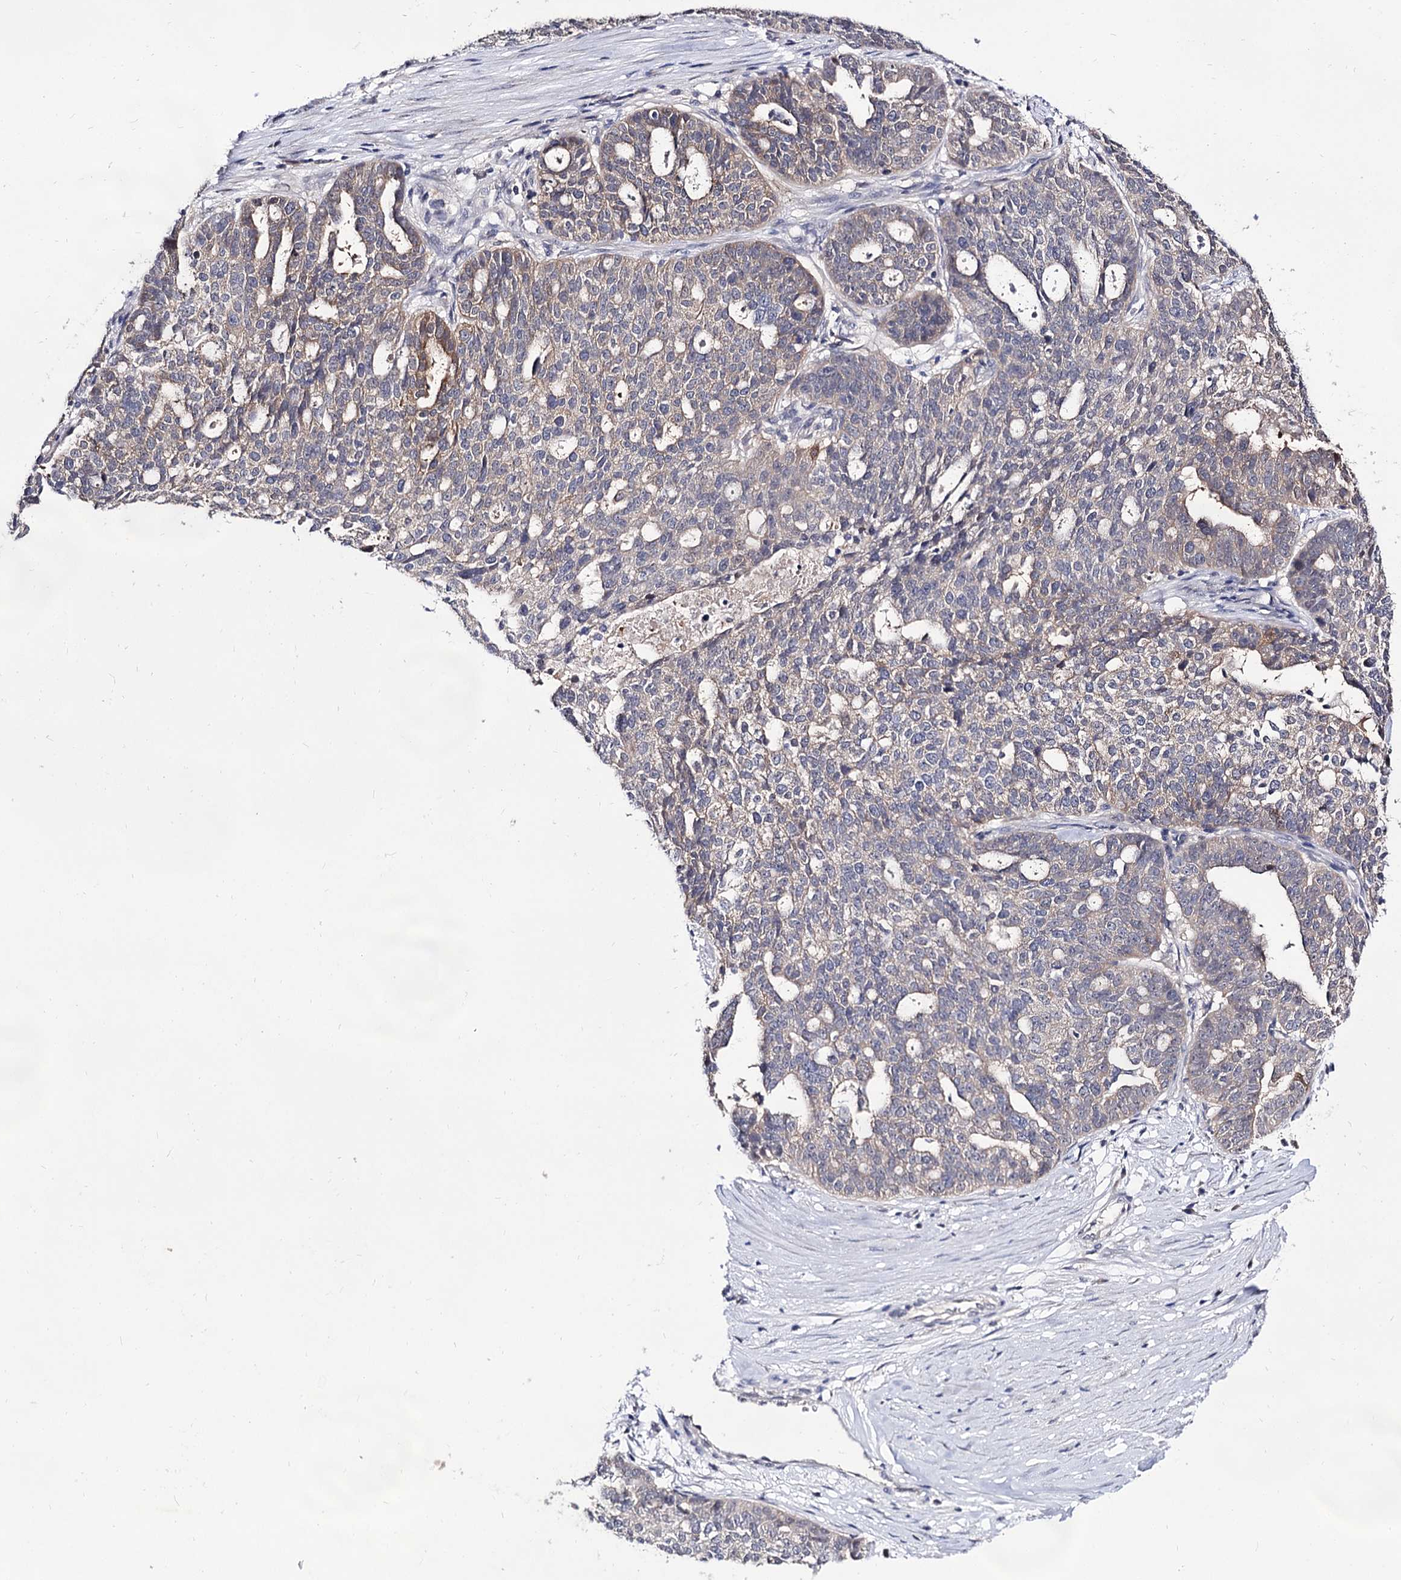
{"staining": {"intensity": "weak", "quantity": "<25%", "location": "cytoplasmic/membranous"}, "tissue": "ovarian cancer", "cell_type": "Tumor cells", "image_type": "cancer", "snomed": [{"axis": "morphology", "description": "Cystadenocarcinoma, serous, NOS"}, {"axis": "topography", "description": "Ovary"}], "caption": "The histopathology image demonstrates no staining of tumor cells in ovarian serous cystadenocarcinoma.", "gene": "ARFIP2", "patient": {"sex": "female", "age": 59}}